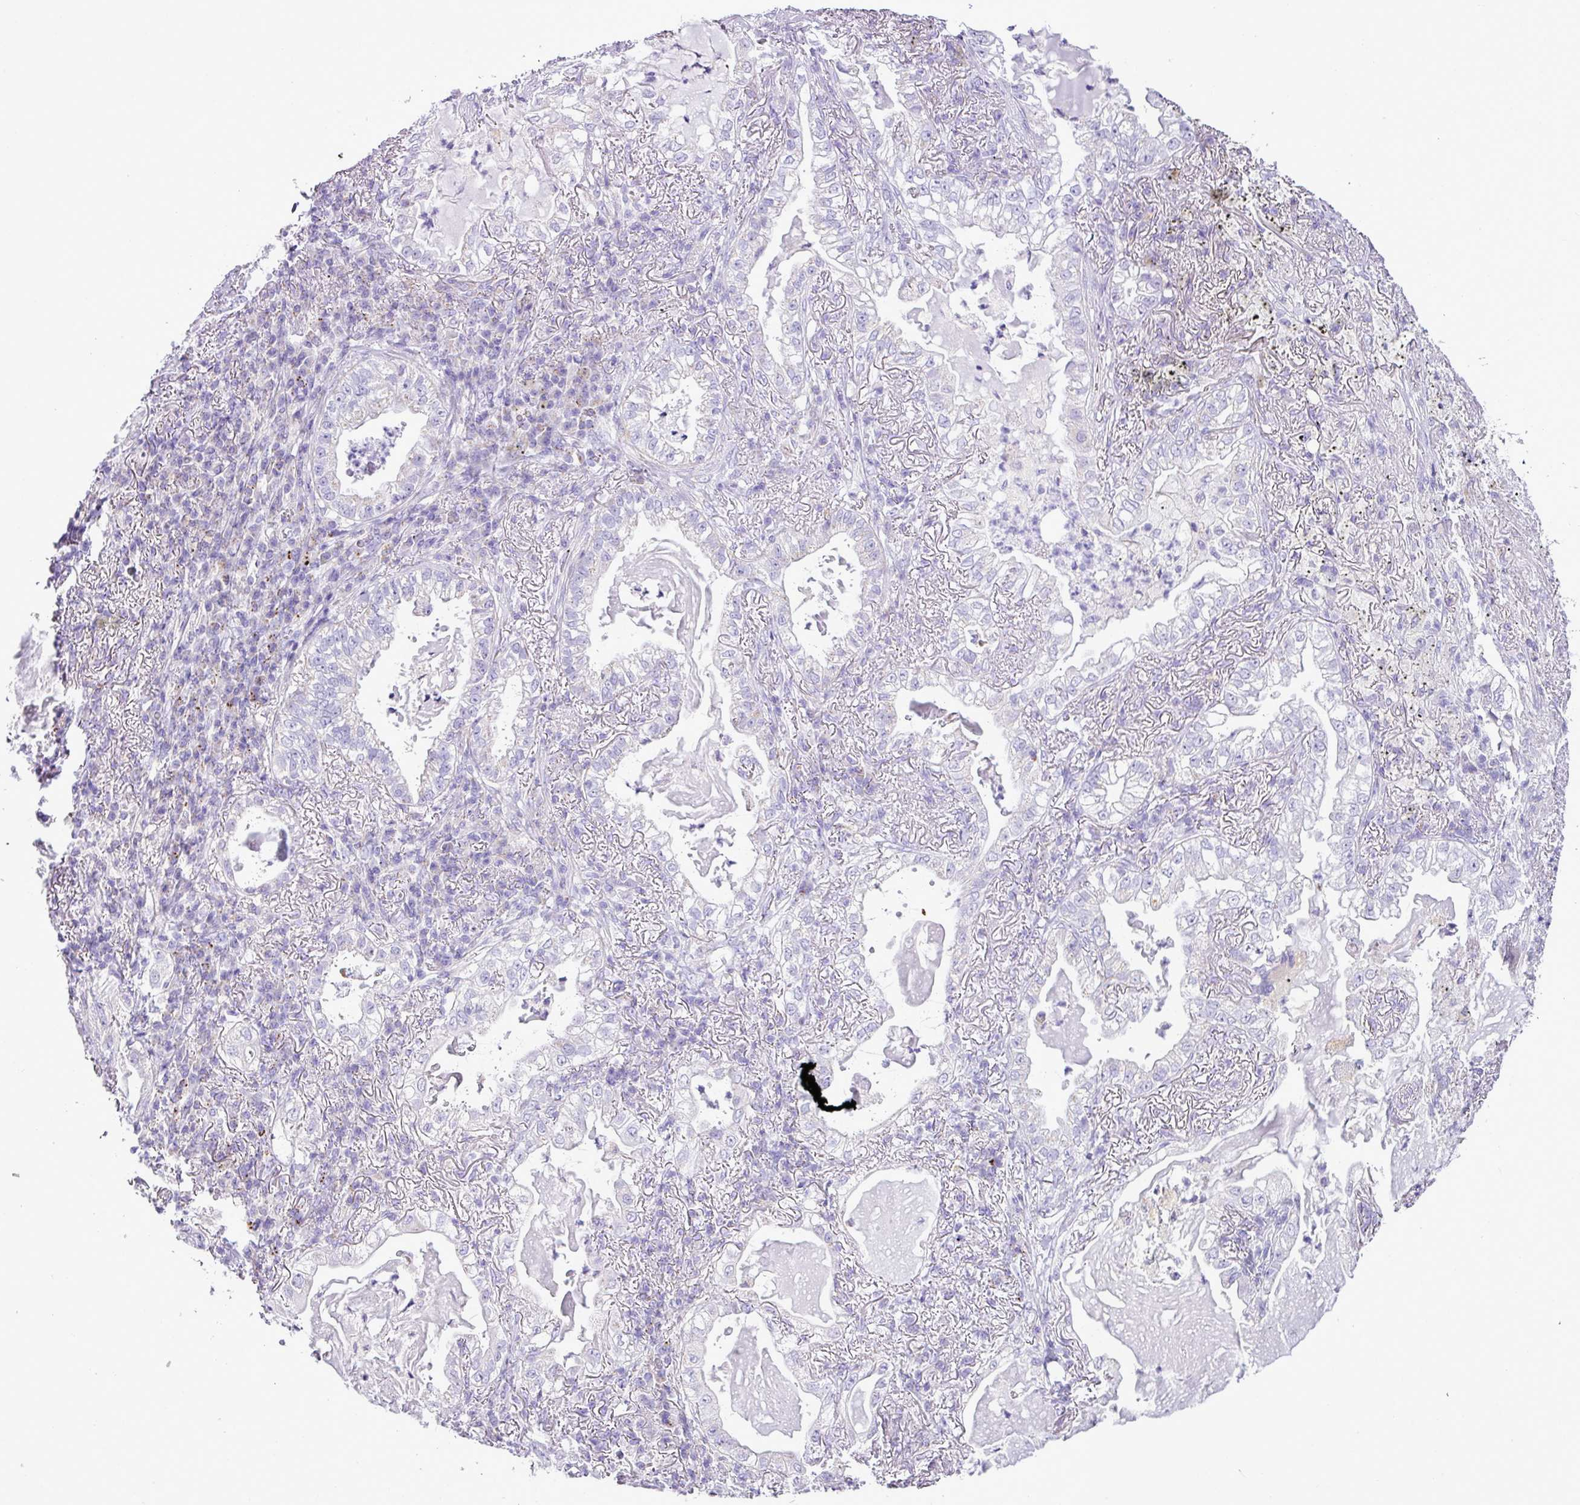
{"staining": {"intensity": "negative", "quantity": "none", "location": "none"}, "tissue": "lung cancer", "cell_type": "Tumor cells", "image_type": "cancer", "snomed": [{"axis": "morphology", "description": "Adenocarcinoma, NOS"}, {"axis": "topography", "description": "Lung"}], "caption": "Tumor cells are negative for protein expression in human adenocarcinoma (lung).", "gene": "PGAP4", "patient": {"sex": "female", "age": 73}}